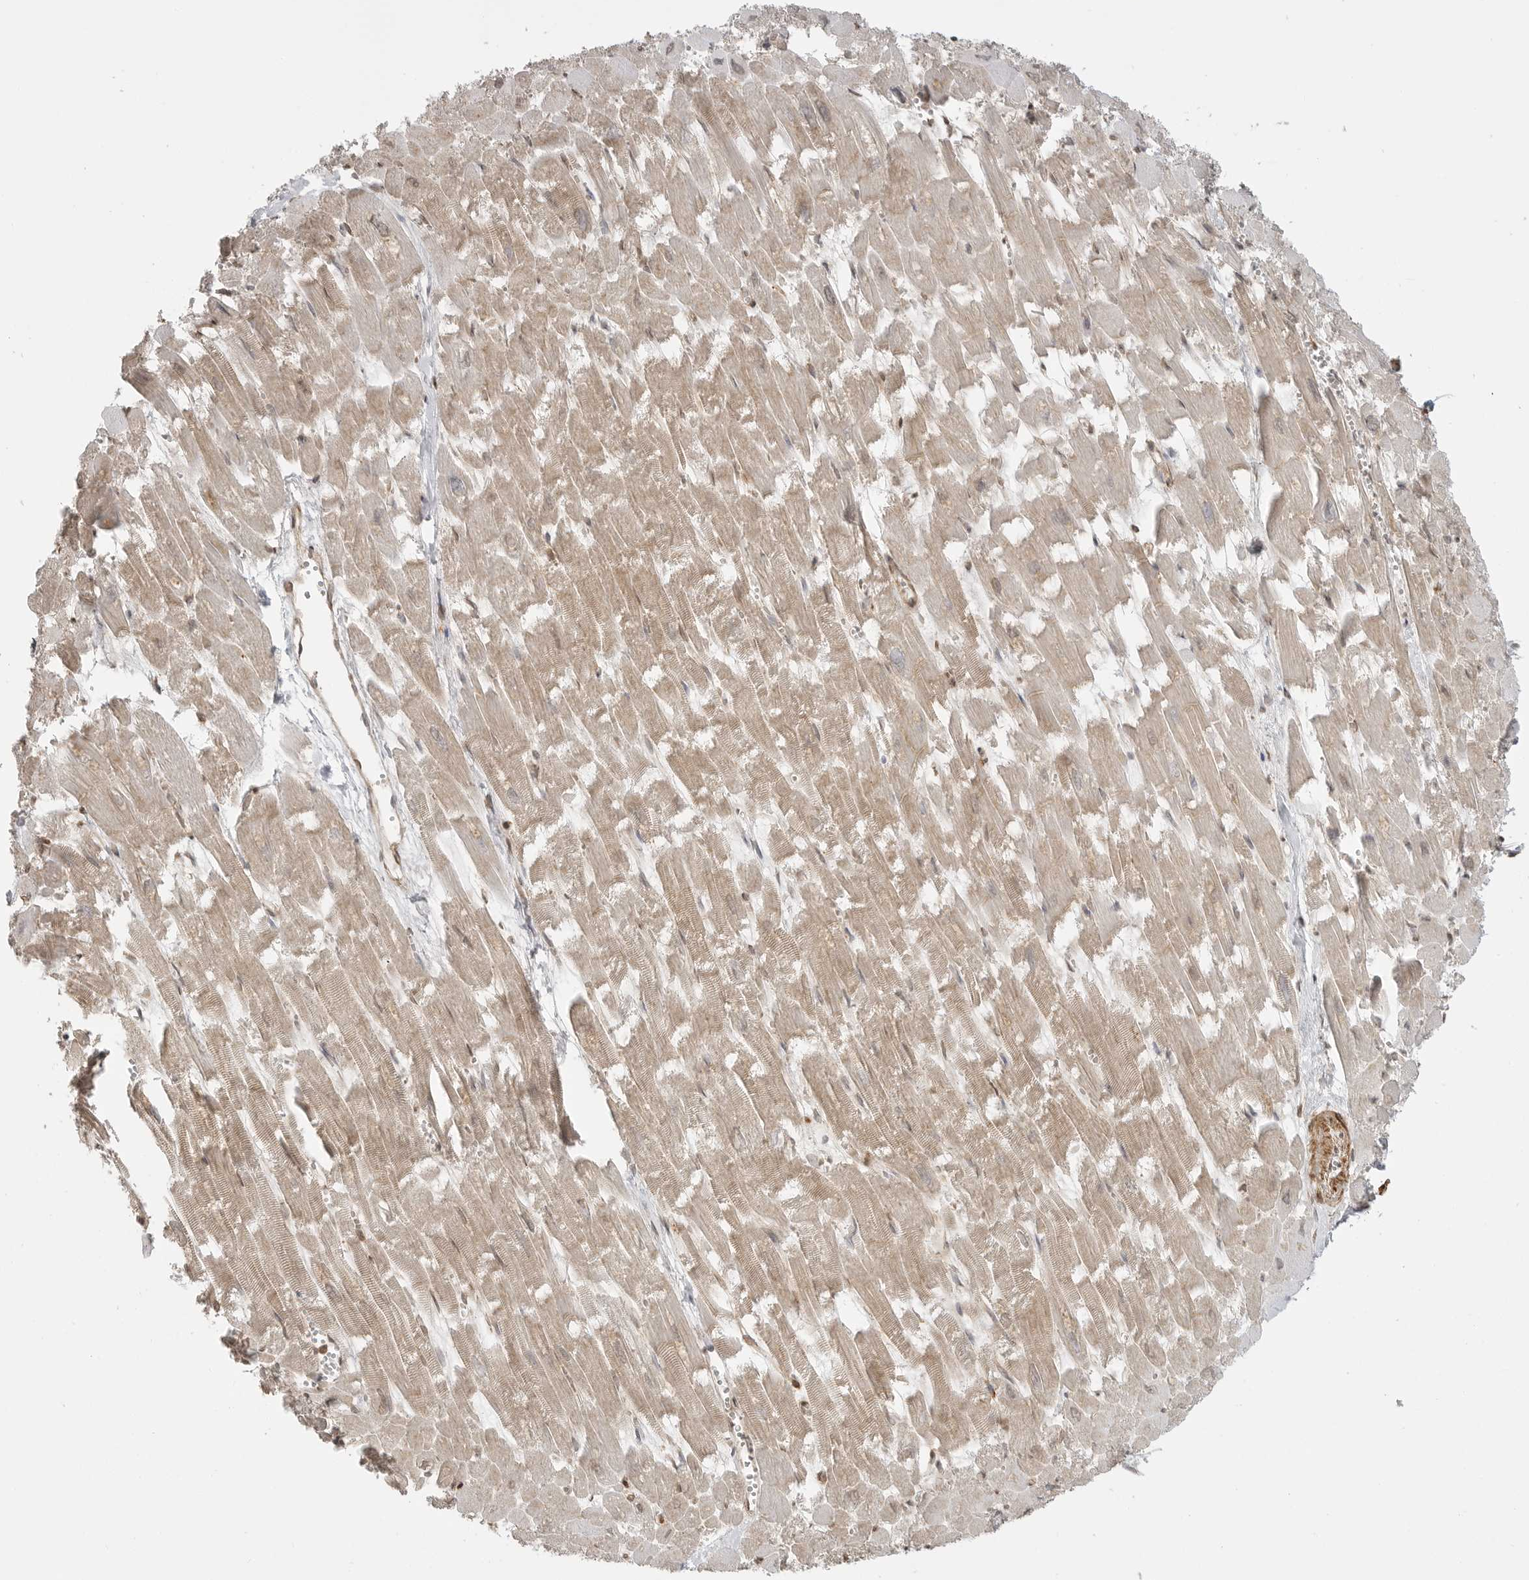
{"staining": {"intensity": "weak", "quantity": "25%-75%", "location": "cytoplasmic/membranous"}, "tissue": "heart muscle", "cell_type": "Cardiomyocytes", "image_type": "normal", "snomed": [{"axis": "morphology", "description": "Normal tissue, NOS"}, {"axis": "topography", "description": "Heart"}], "caption": "This histopathology image demonstrates IHC staining of normal human heart muscle, with low weak cytoplasmic/membranous staining in approximately 25%-75% of cardiomyocytes.", "gene": "GPC2", "patient": {"sex": "male", "age": 54}}